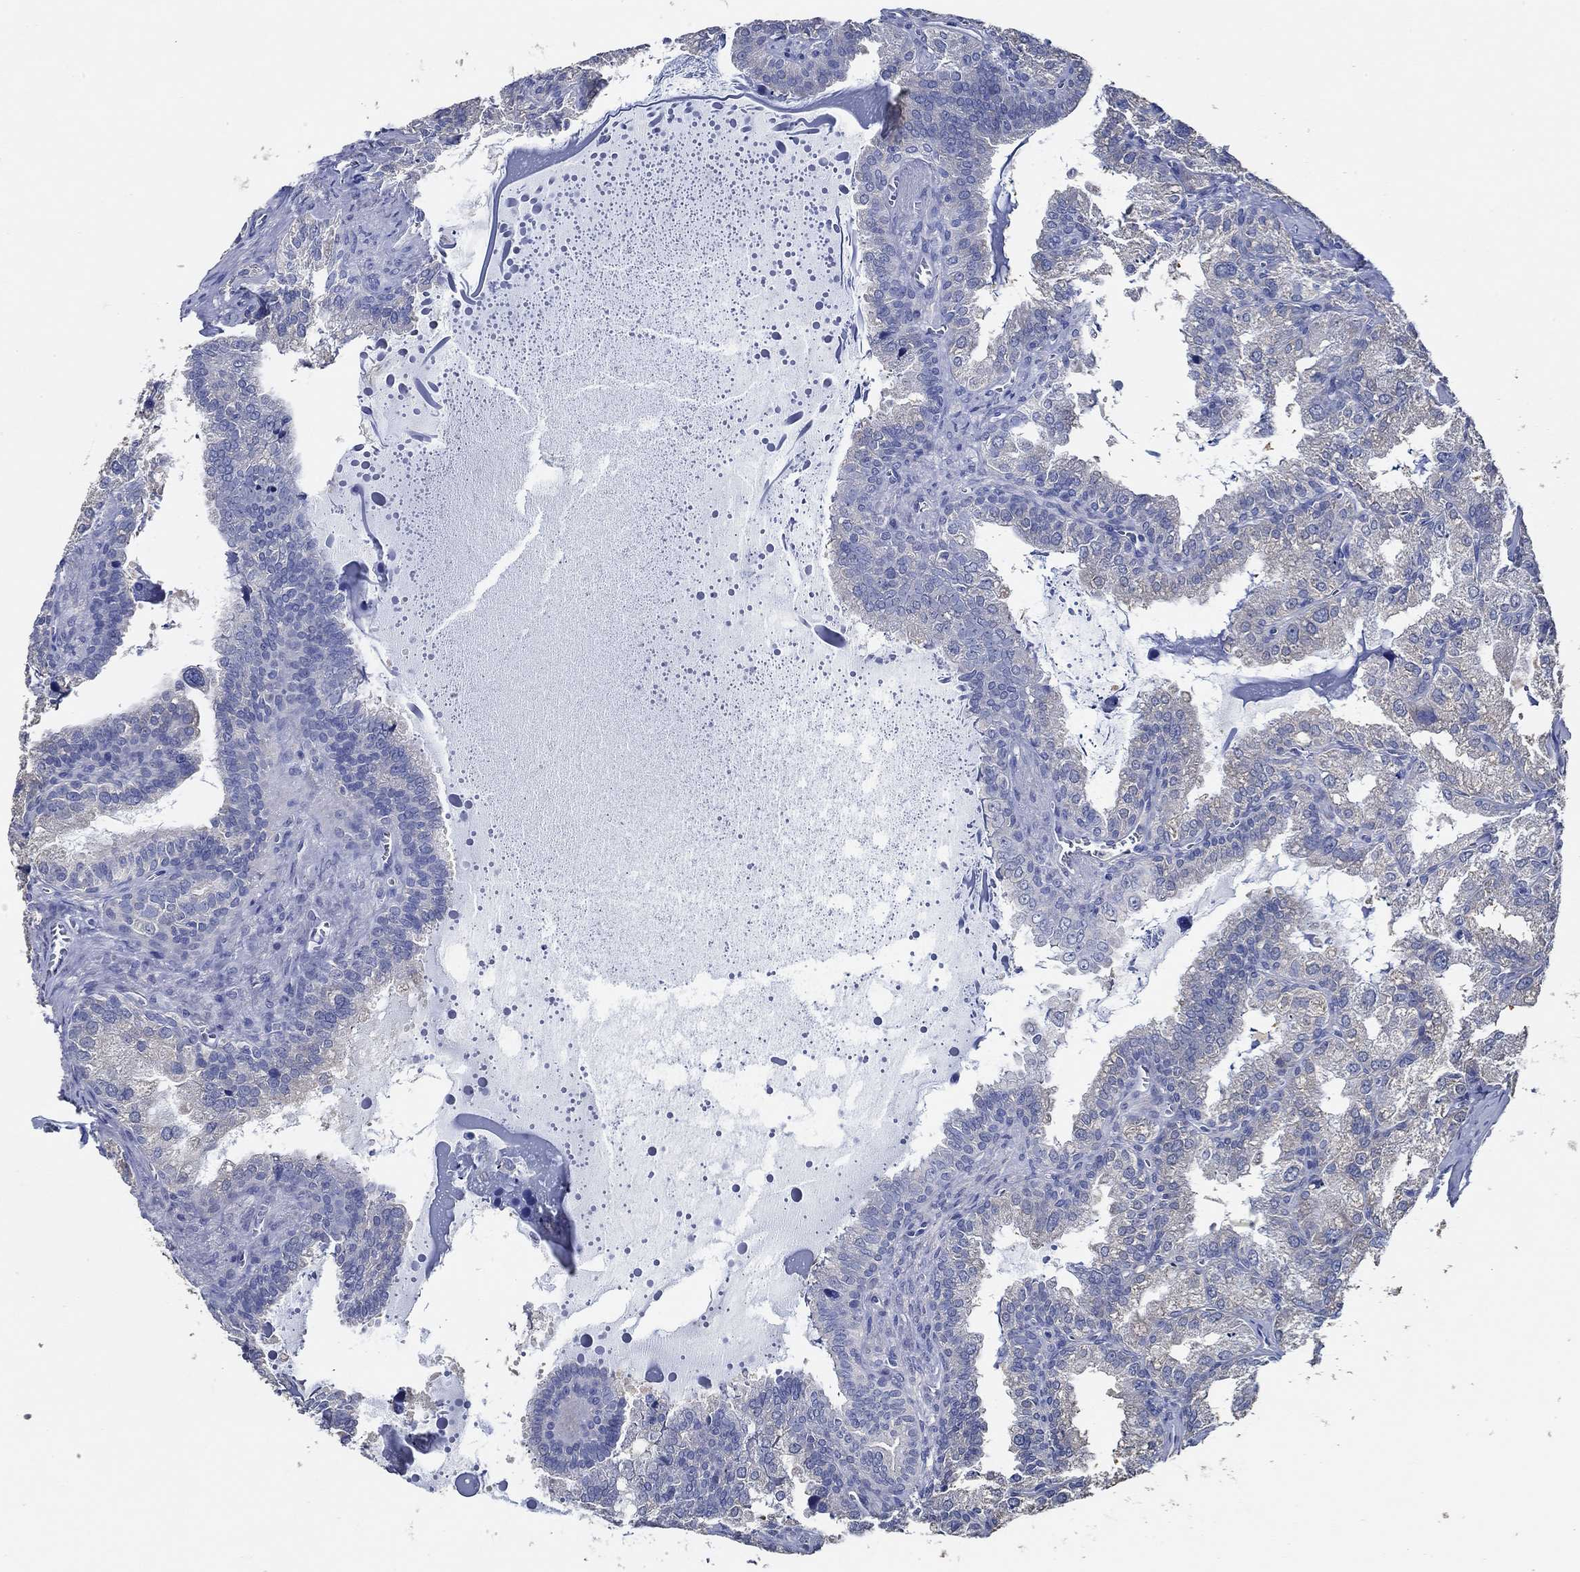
{"staining": {"intensity": "negative", "quantity": "none", "location": "none"}, "tissue": "seminal vesicle", "cell_type": "Glandular cells", "image_type": "normal", "snomed": [{"axis": "morphology", "description": "Normal tissue, NOS"}, {"axis": "topography", "description": "Seminal veicle"}], "caption": "An IHC photomicrograph of normal seminal vesicle is shown. There is no staining in glandular cells of seminal vesicle.", "gene": "DOCK3", "patient": {"sex": "male", "age": 57}}